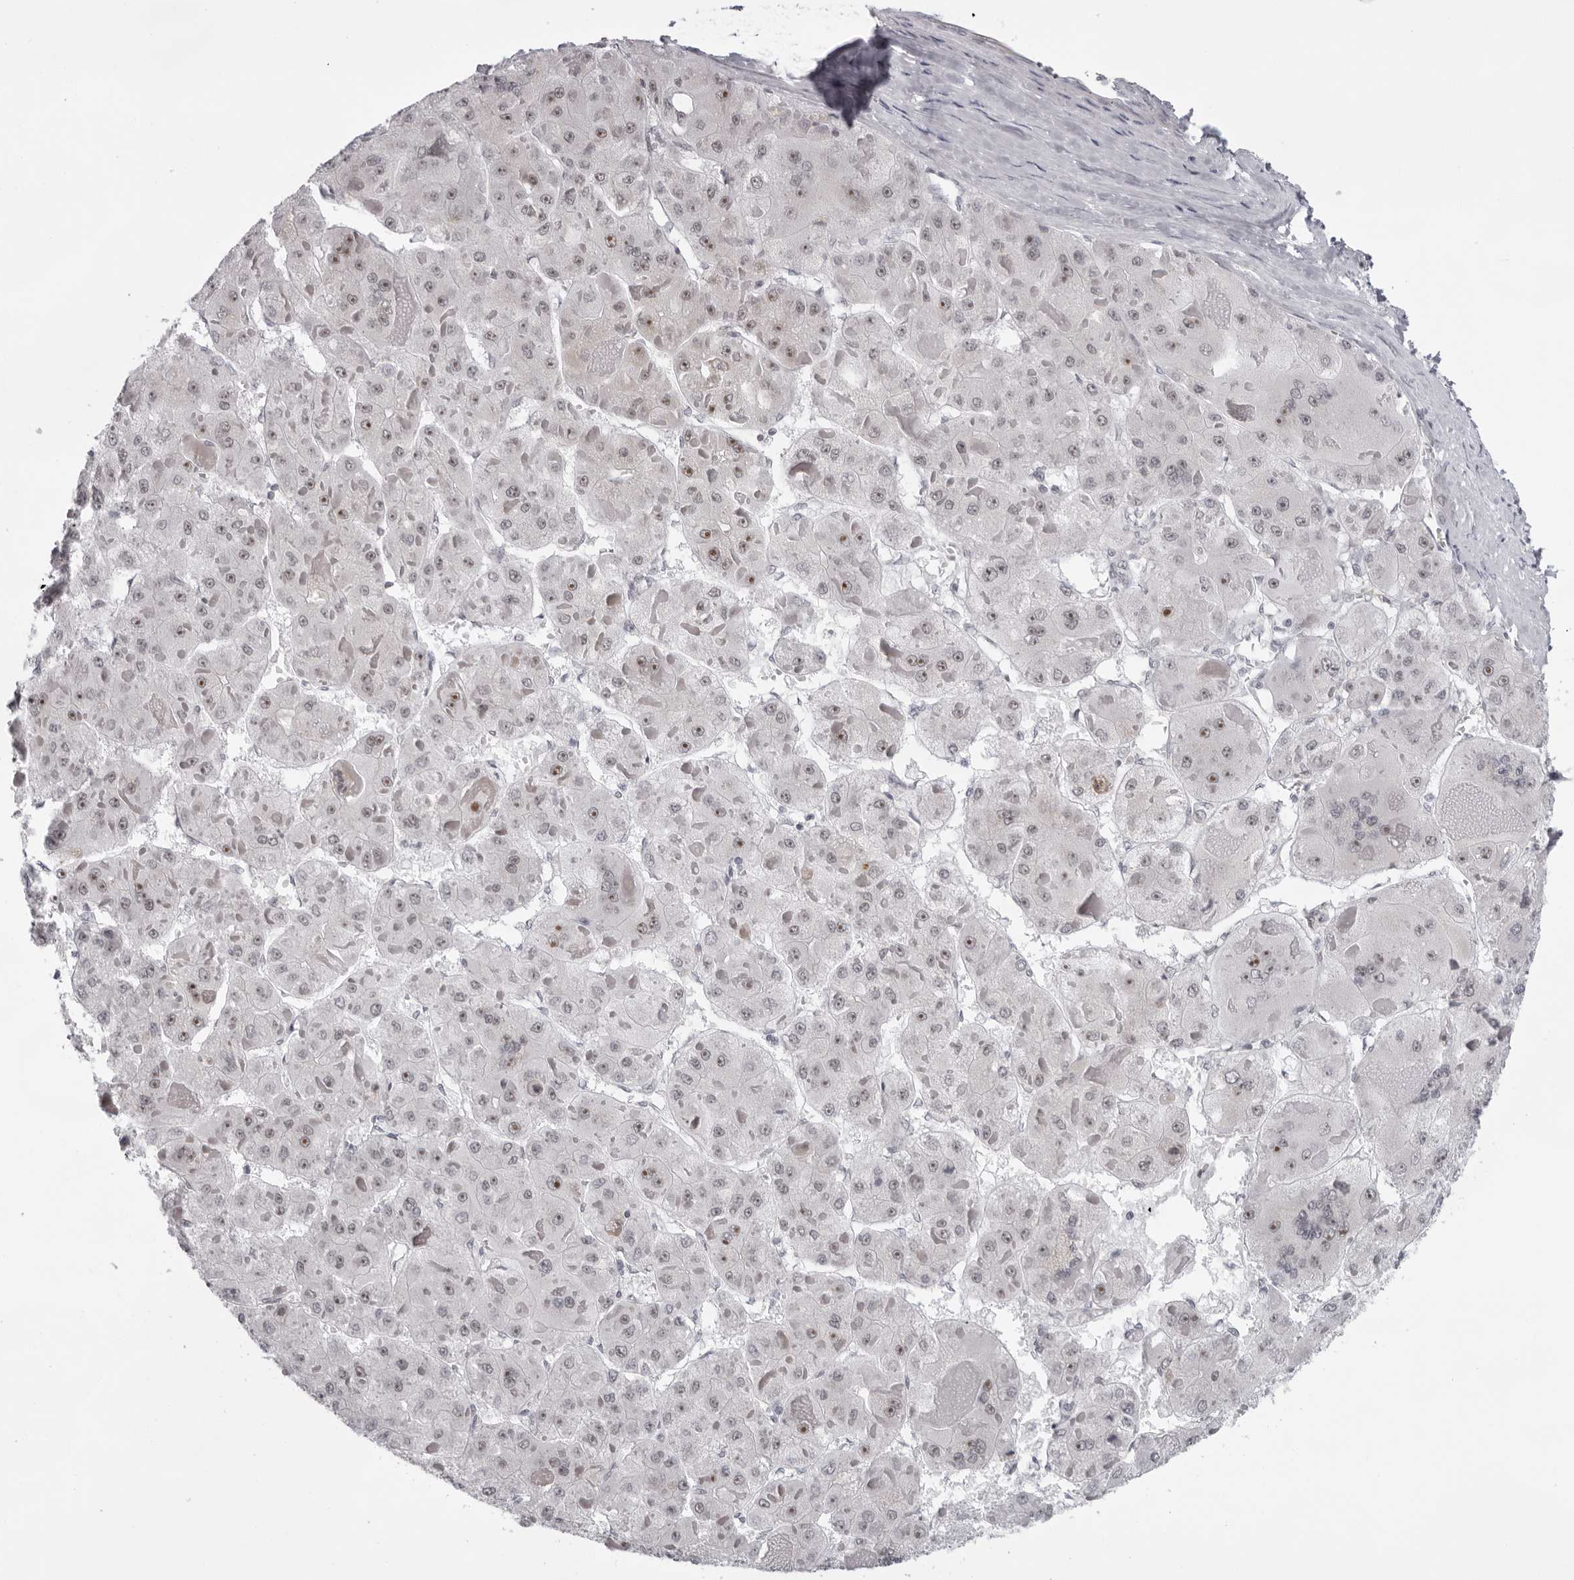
{"staining": {"intensity": "moderate", "quantity": ">75%", "location": "nuclear"}, "tissue": "liver cancer", "cell_type": "Tumor cells", "image_type": "cancer", "snomed": [{"axis": "morphology", "description": "Carcinoma, Hepatocellular, NOS"}, {"axis": "topography", "description": "Liver"}], "caption": "Liver cancer stained with a brown dye exhibits moderate nuclear positive staining in about >75% of tumor cells.", "gene": "EXOSC10", "patient": {"sex": "female", "age": 73}}